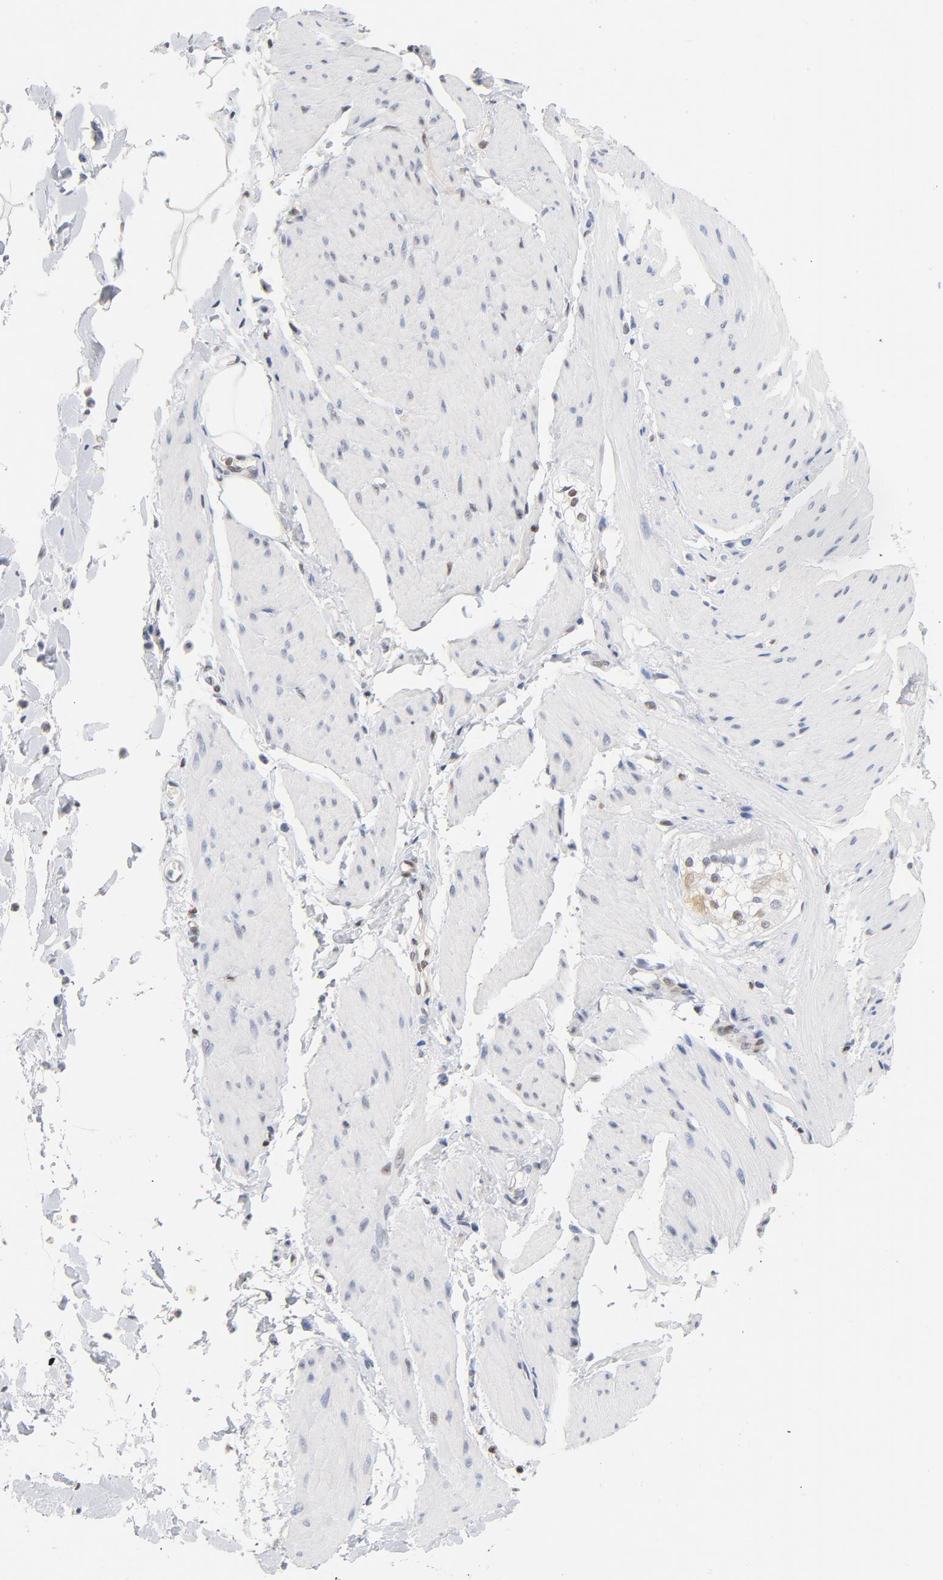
{"staining": {"intensity": "moderate", "quantity": "<25%", "location": "nuclear"}, "tissue": "smooth muscle", "cell_type": "Smooth muscle cells", "image_type": "normal", "snomed": [{"axis": "morphology", "description": "Normal tissue, NOS"}, {"axis": "topography", "description": "Smooth muscle"}, {"axis": "topography", "description": "Colon"}], "caption": "Brown immunohistochemical staining in normal smooth muscle displays moderate nuclear staining in about <25% of smooth muscle cells.", "gene": "CDKN1B", "patient": {"sex": "male", "age": 67}}